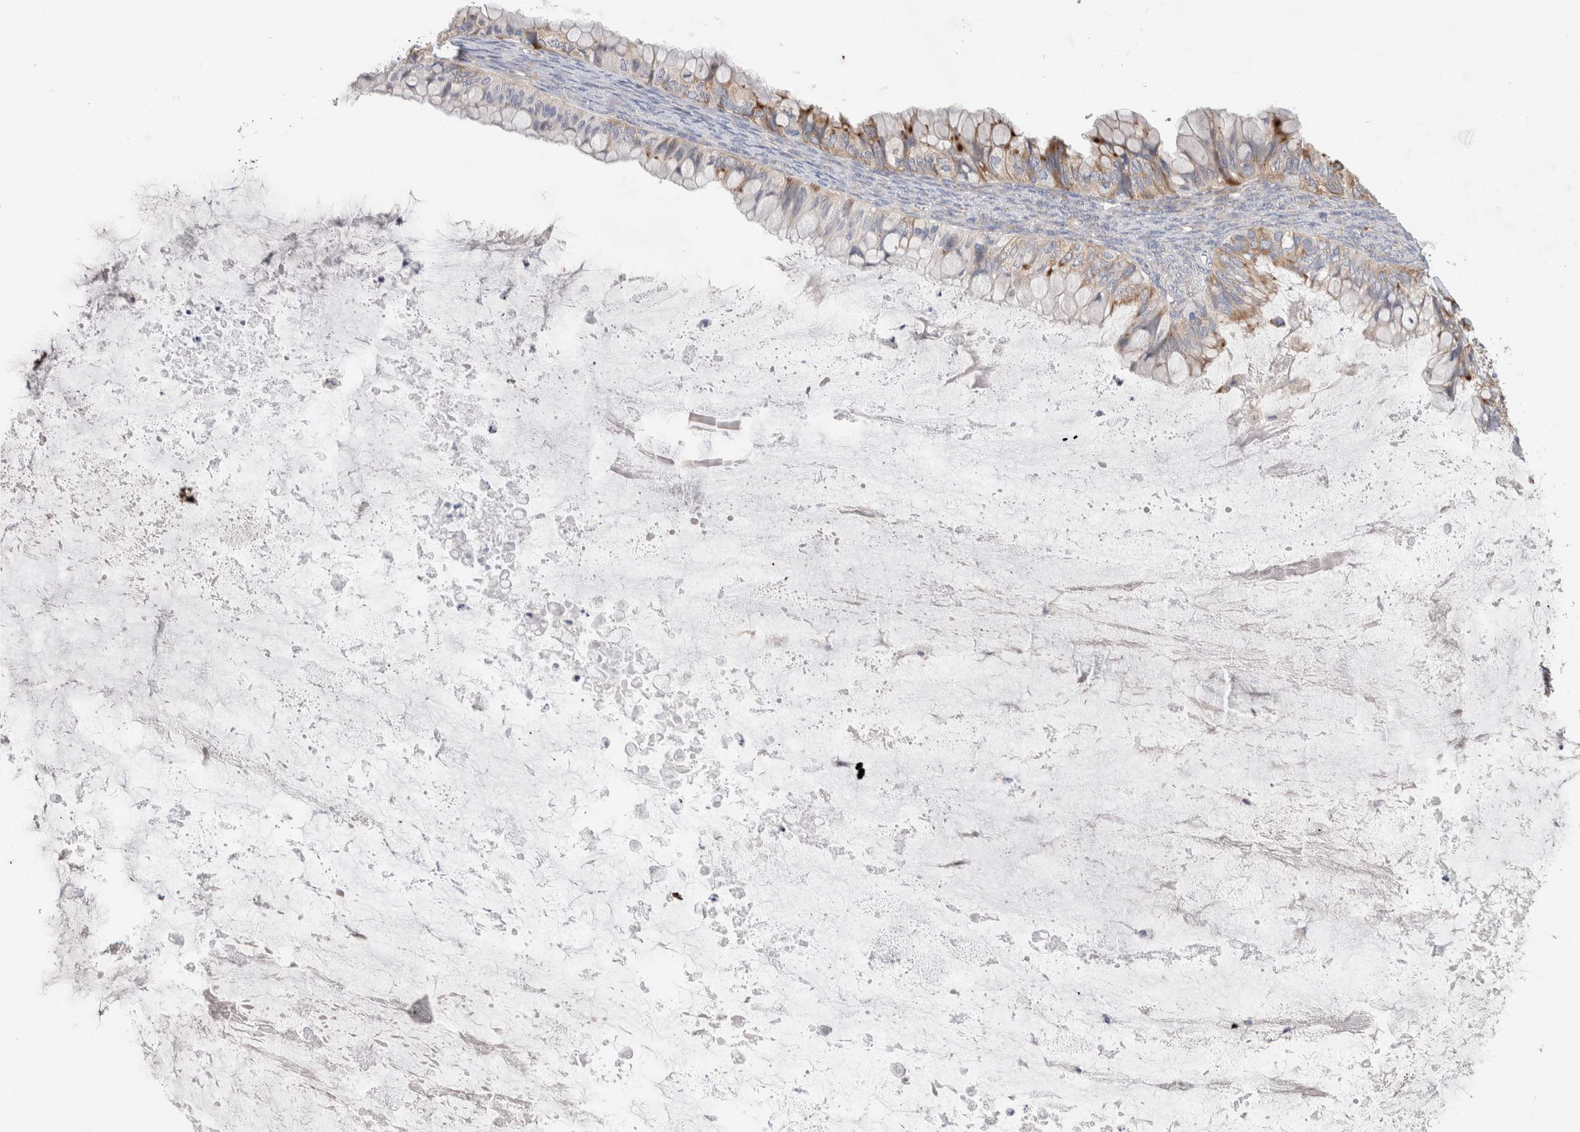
{"staining": {"intensity": "moderate", "quantity": "<25%", "location": "cytoplasmic/membranous"}, "tissue": "ovarian cancer", "cell_type": "Tumor cells", "image_type": "cancer", "snomed": [{"axis": "morphology", "description": "Cystadenocarcinoma, mucinous, NOS"}, {"axis": "topography", "description": "Ovary"}], "caption": "This image demonstrates immunohistochemistry (IHC) staining of human ovarian cancer (mucinous cystadenocarcinoma), with low moderate cytoplasmic/membranous staining in about <25% of tumor cells.", "gene": "ZNF23", "patient": {"sex": "female", "age": 80}}